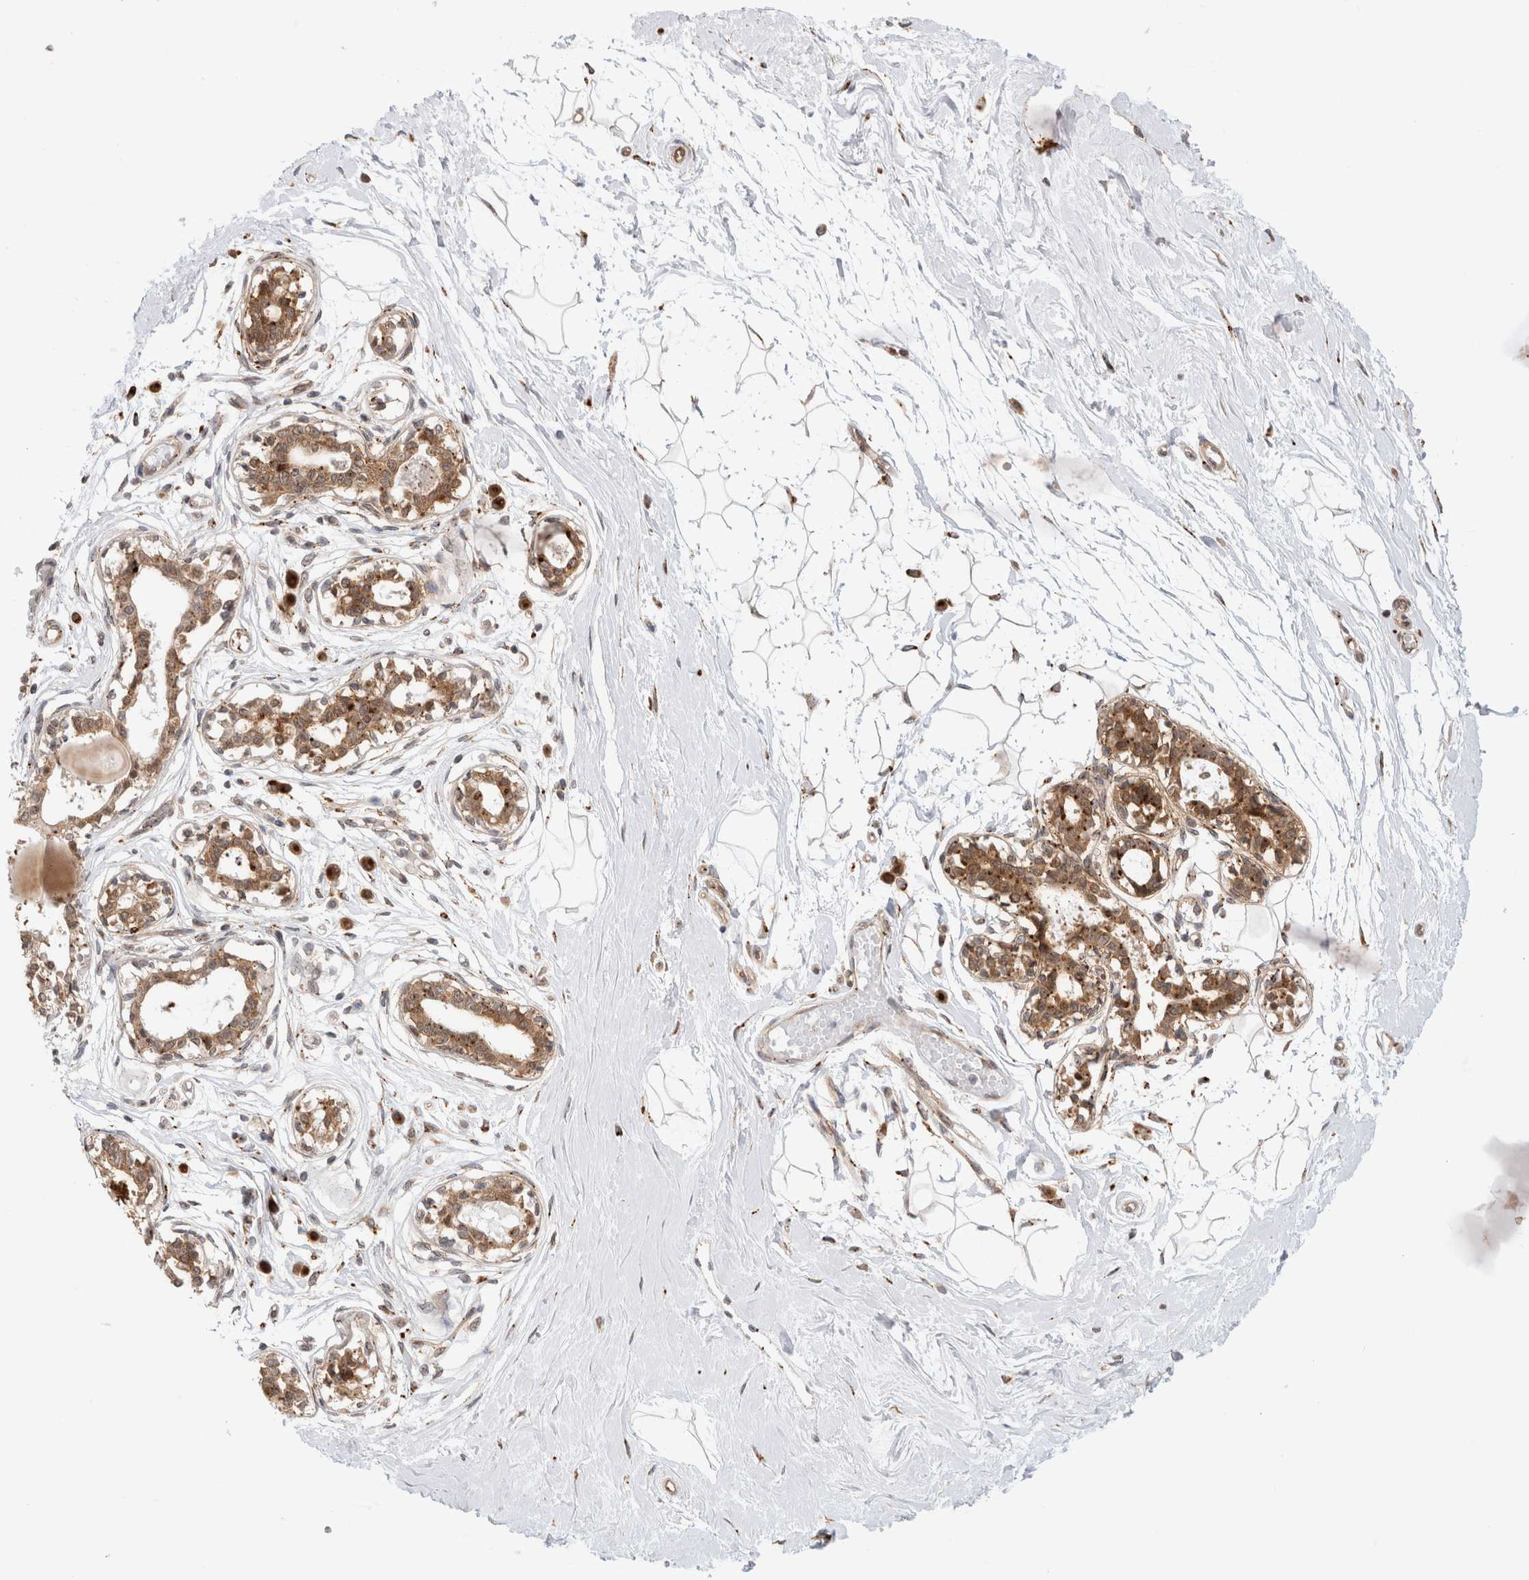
{"staining": {"intensity": "moderate", "quantity": ">75%", "location": "cytoplasmic/membranous,nuclear"}, "tissue": "breast", "cell_type": "Adipocytes", "image_type": "normal", "snomed": [{"axis": "morphology", "description": "Normal tissue, NOS"}, {"axis": "topography", "description": "Breast"}], "caption": "This photomicrograph exhibits immunohistochemistry (IHC) staining of benign human breast, with medium moderate cytoplasmic/membranous,nuclear positivity in about >75% of adipocytes.", "gene": "ACTL9", "patient": {"sex": "female", "age": 45}}